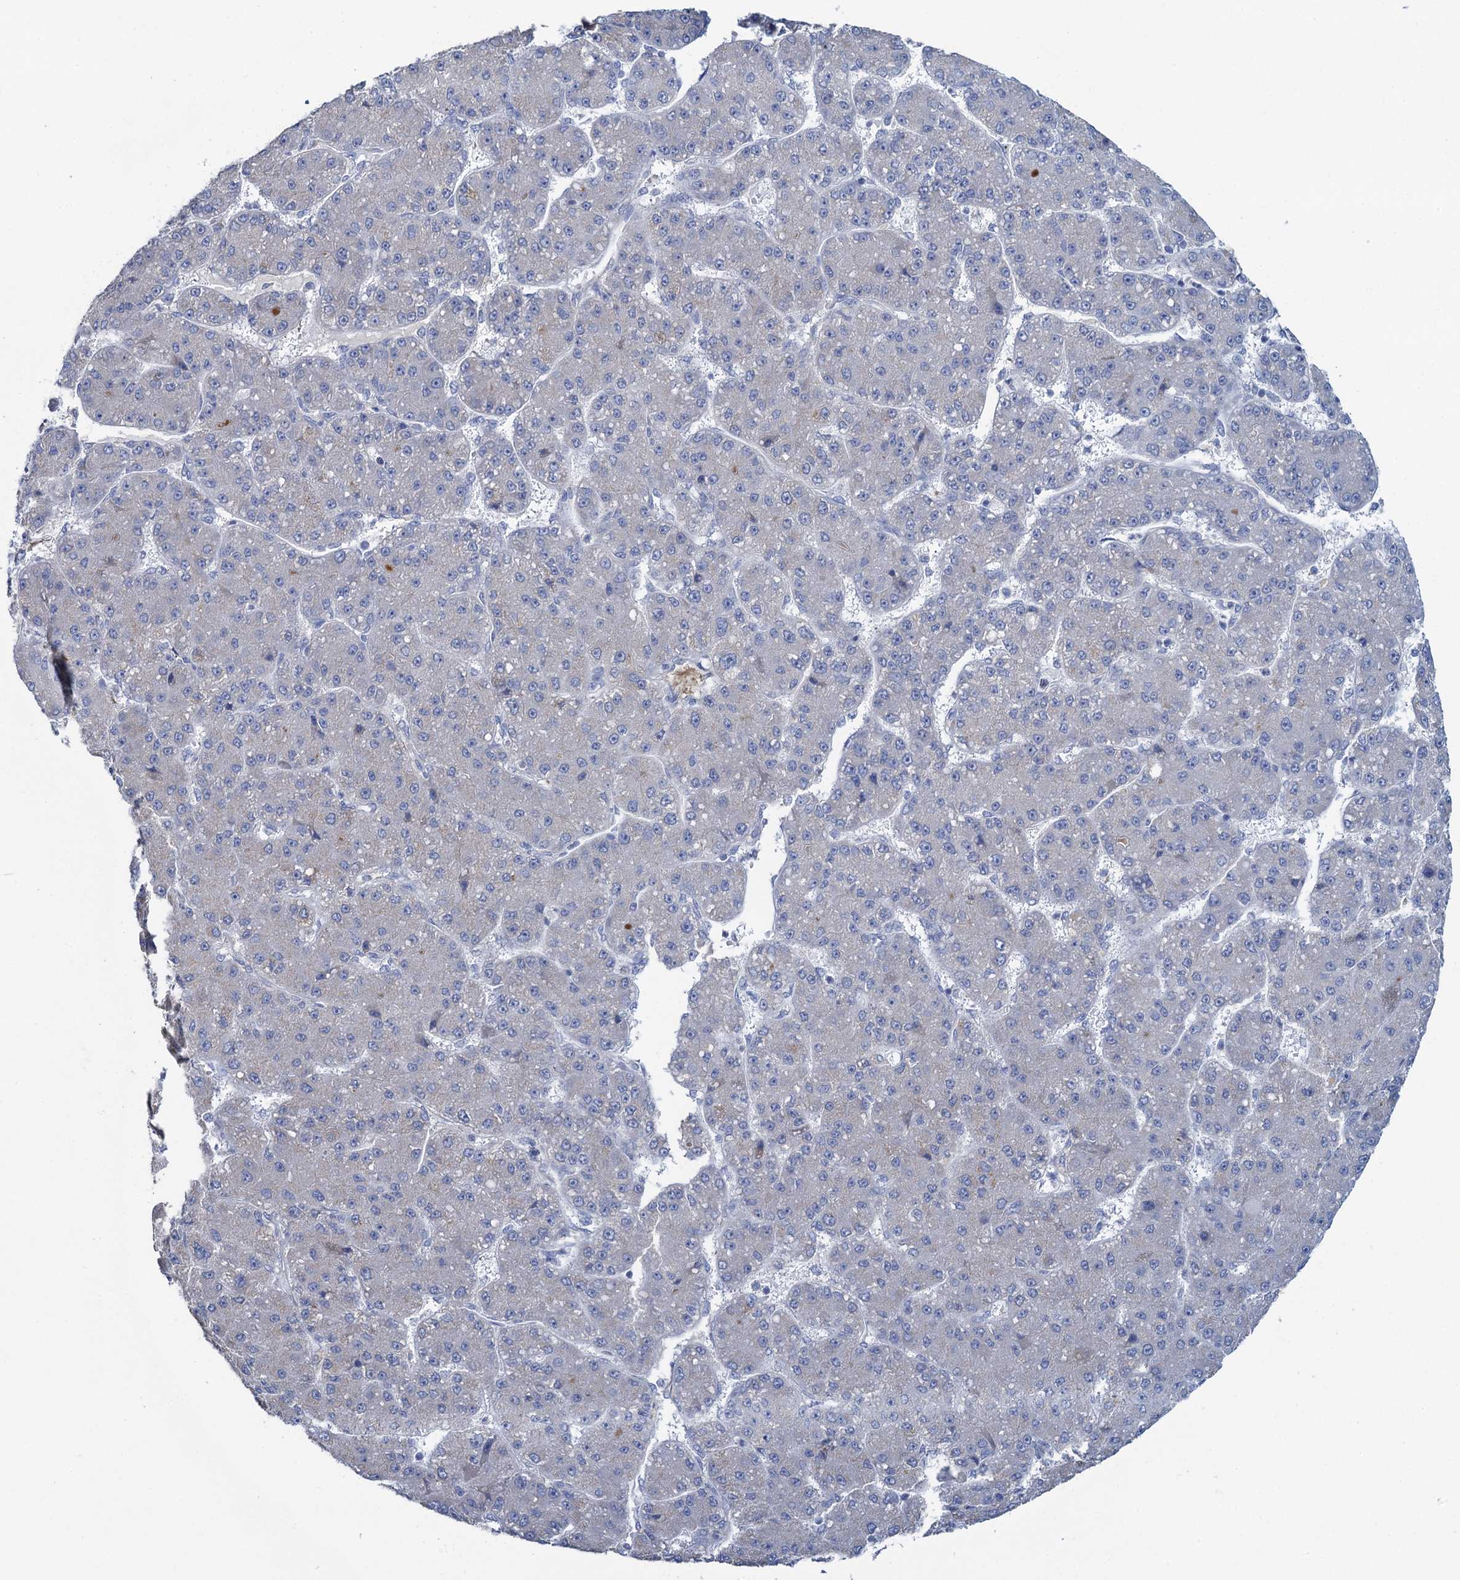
{"staining": {"intensity": "negative", "quantity": "none", "location": "none"}, "tissue": "liver cancer", "cell_type": "Tumor cells", "image_type": "cancer", "snomed": [{"axis": "morphology", "description": "Carcinoma, Hepatocellular, NOS"}, {"axis": "topography", "description": "Liver"}], "caption": "This is an immunohistochemistry (IHC) micrograph of human liver cancer (hepatocellular carcinoma). There is no positivity in tumor cells.", "gene": "PLLP", "patient": {"sex": "male", "age": 67}}